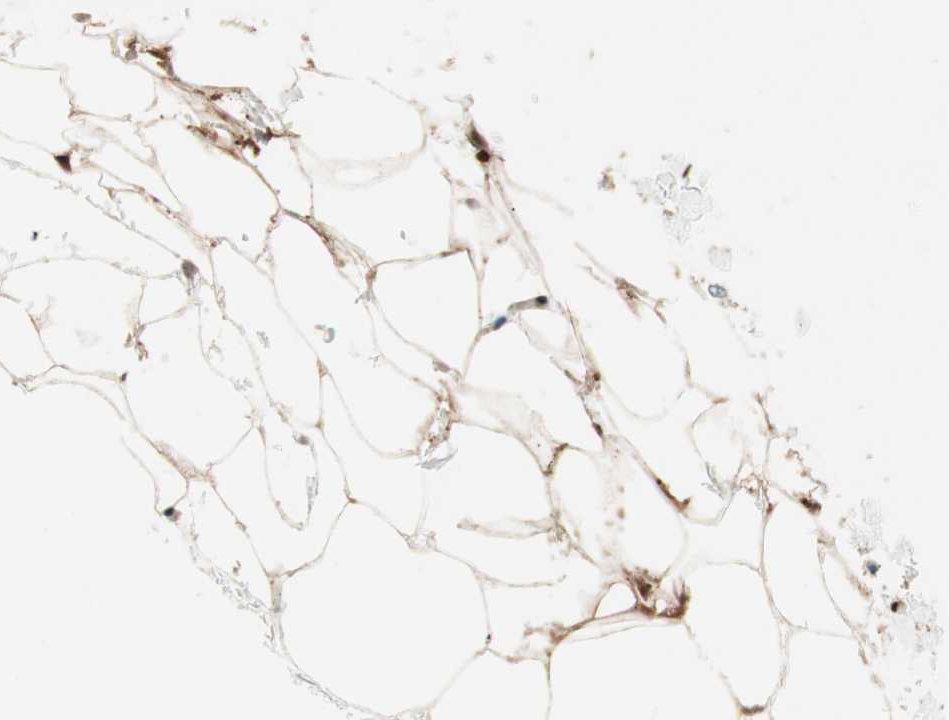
{"staining": {"intensity": "moderate", "quantity": ">75%", "location": "cytoplasmic/membranous,nuclear"}, "tissue": "urothelial cancer", "cell_type": "Tumor cells", "image_type": "cancer", "snomed": [{"axis": "morphology", "description": "Urothelial carcinoma, Low grade"}, {"axis": "topography", "description": "Urinary bladder"}], "caption": "This is a photomicrograph of immunohistochemistry (IHC) staining of urothelial cancer, which shows moderate staining in the cytoplasmic/membranous and nuclear of tumor cells.", "gene": "BIN1", "patient": {"sex": "female", "age": 60}}